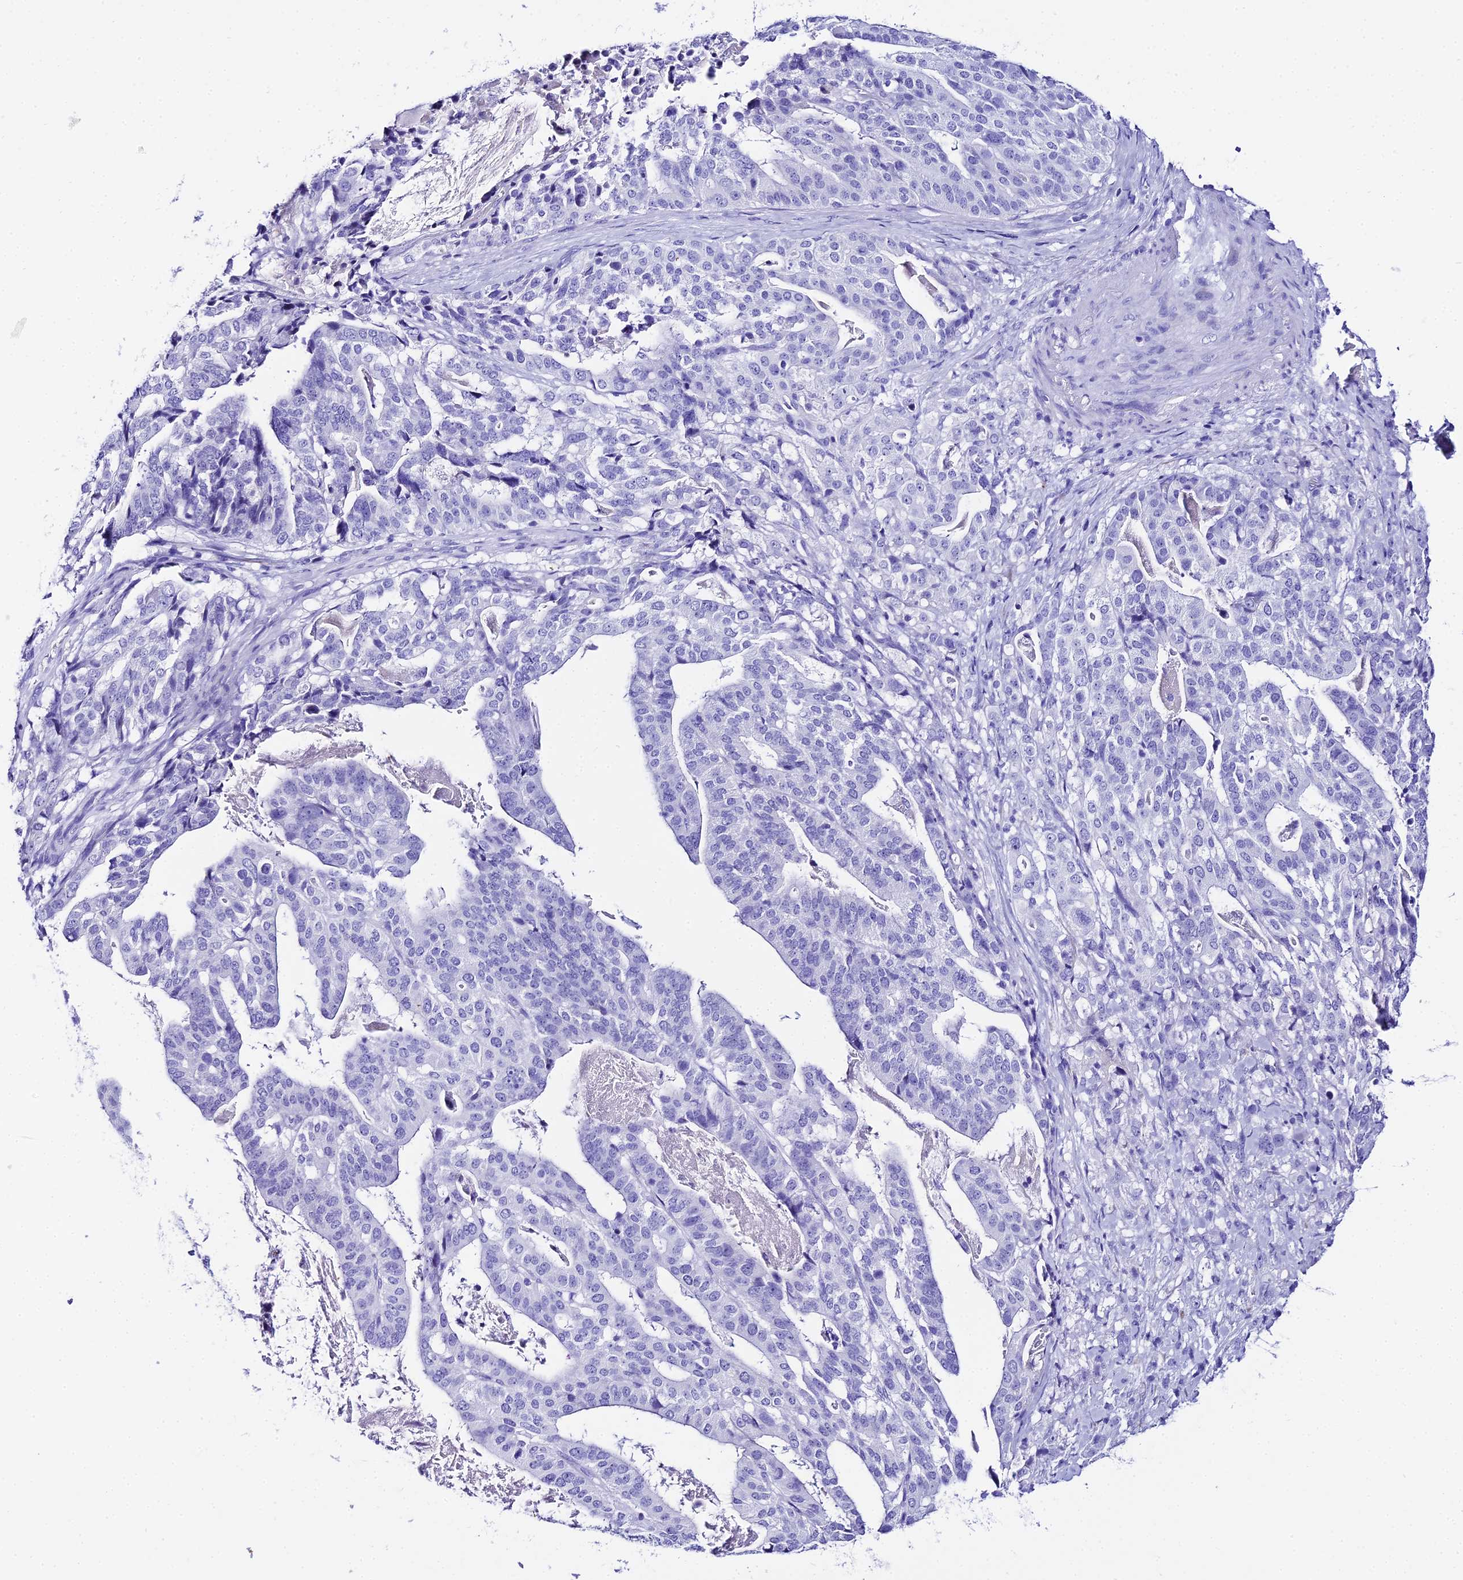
{"staining": {"intensity": "negative", "quantity": "none", "location": "none"}, "tissue": "stomach cancer", "cell_type": "Tumor cells", "image_type": "cancer", "snomed": [{"axis": "morphology", "description": "Adenocarcinoma, NOS"}, {"axis": "topography", "description": "Stomach"}], "caption": "Immunohistochemistry (IHC) of adenocarcinoma (stomach) displays no staining in tumor cells.", "gene": "TRMT44", "patient": {"sex": "male", "age": 48}}